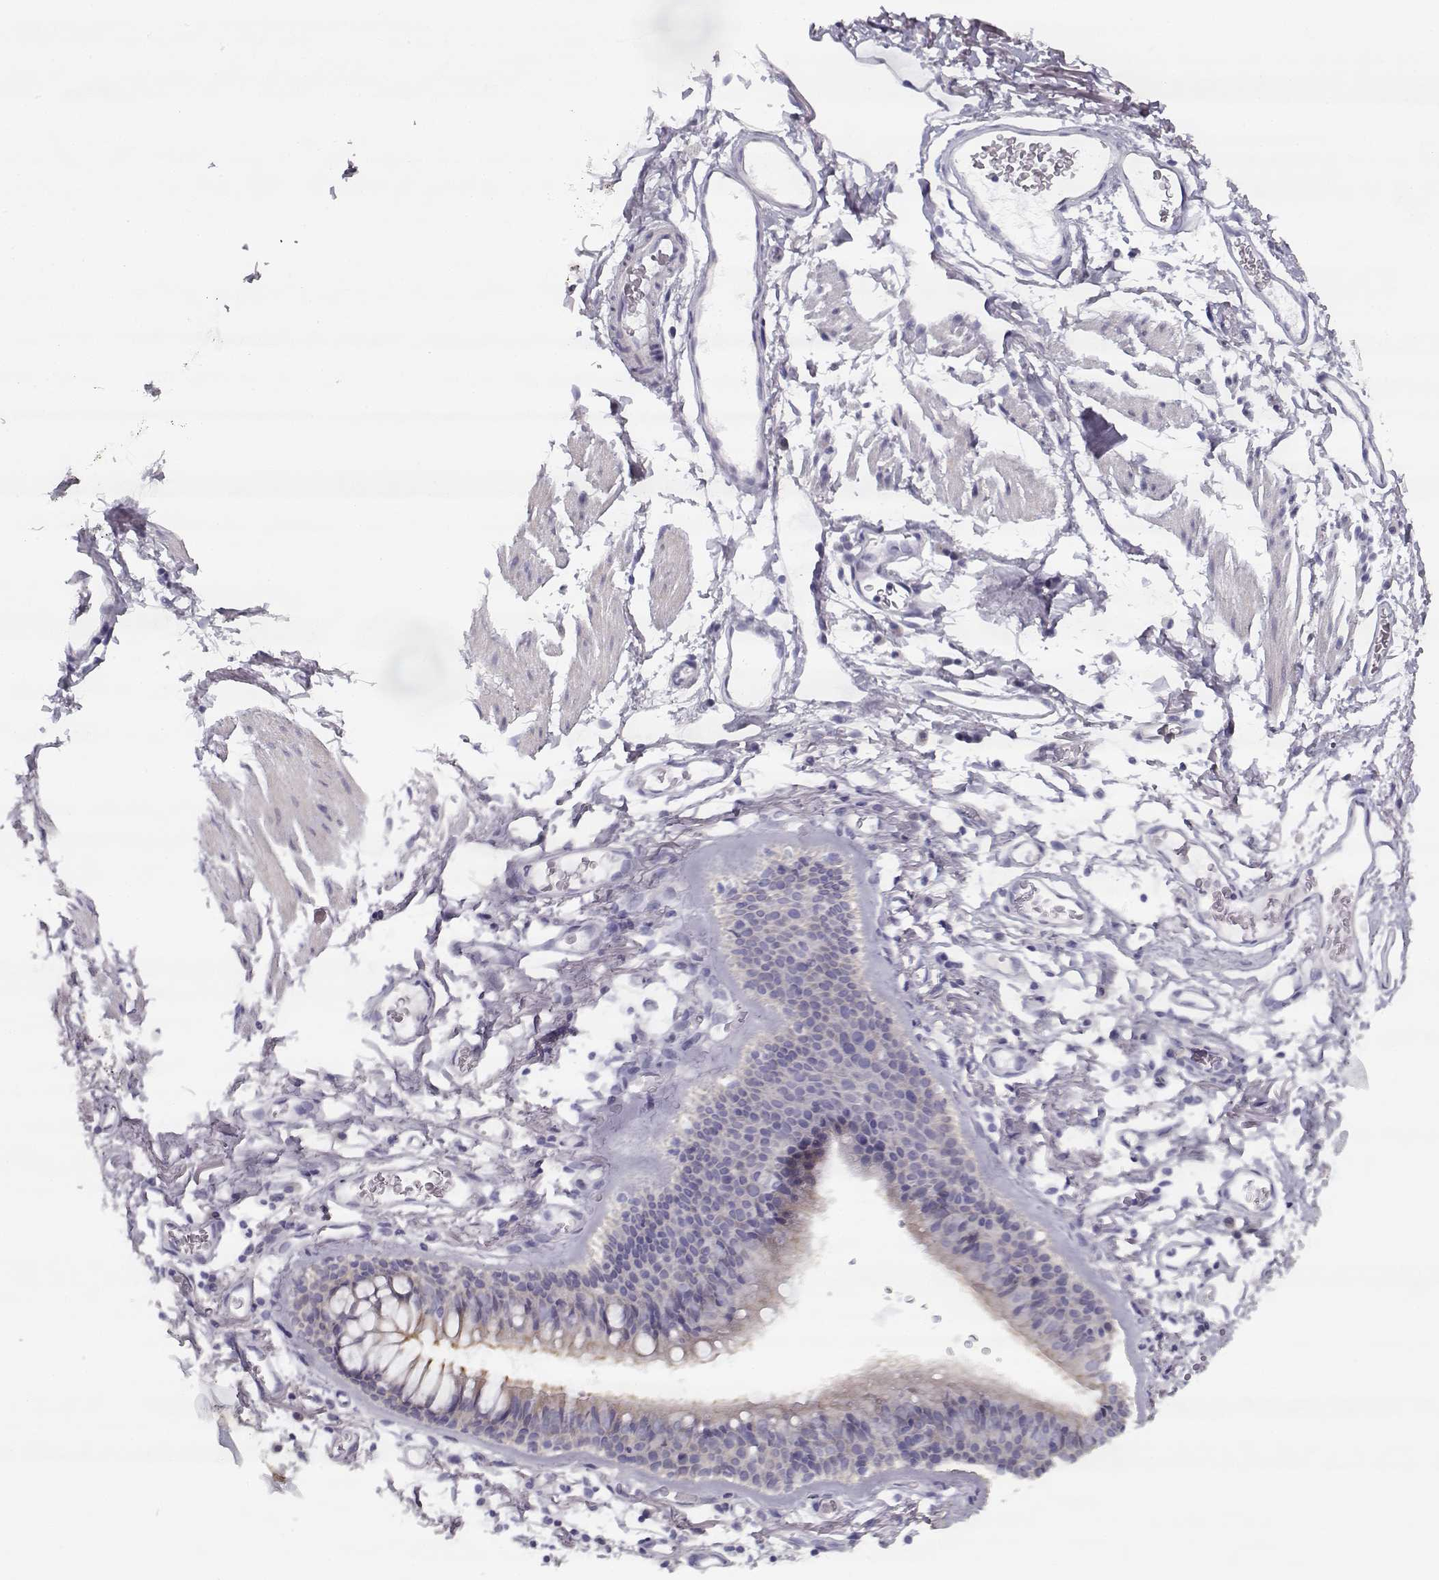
{"staining": {"intensity": "negative", "quantity": "none", "location": "none"}, "tissue": "soft tissue", "cell_type": "Fibroblasts", "image_type": "normal", "snomed": [{"axis": "morphology", "description": "Normal tissue, NOS"}, {"axis": "topography", "description": "Cartilage tissue"}, {"axis": "topography", "description": "Bronchus"}], "caption": "This is a micrograph of IHC staining of normal soft tissue, which shows no staining in fibroblasts. The staining was performed using DAB to visualize the protein expression in brown, while the nuclei were stained in blue with hematoxylin (Magnification: 20x).", "gene": "CREB3L3", "patient": {"sex": "female", "age": 79}}